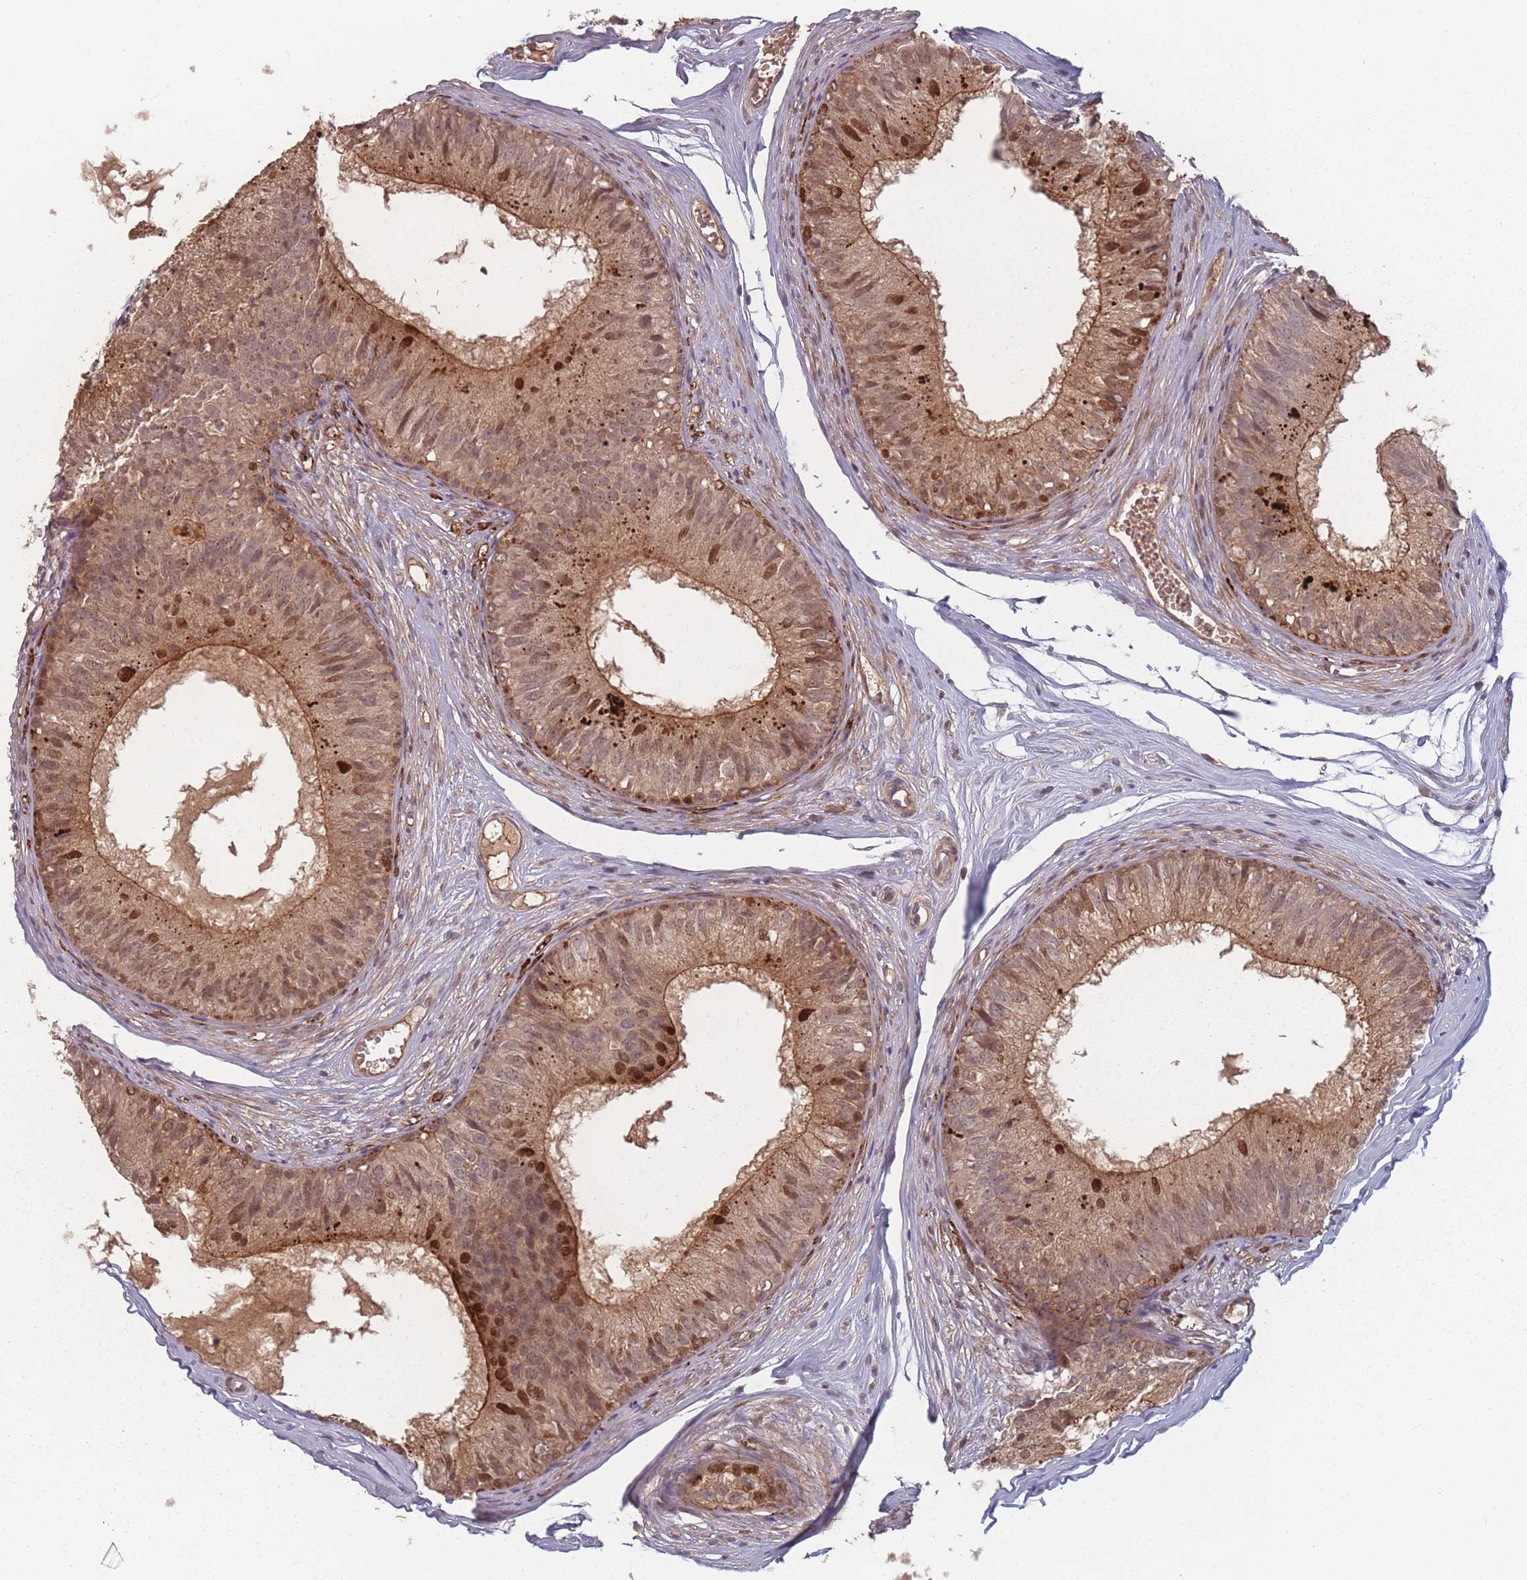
{"staining": {"intensity": "moderate", "quantity": ">75%", "location": "cytoplasmic/membranous,nuclear"}, "tissue": "epididymis", "cell_type": "Glandular cells", "image_type": "normal", "snomed": [{"axis": "morphology", "description": "Normal tissue, NOS"}, {"axis": "morphology", "description": "Seminoma in situ"}, {"axis": "topography", "description": "Testis"}, {"axis": "topography", "description": "Epididymis"}], "caption": "An image of epididymis stained for a protein demonstrates moderate cytoplasmic/membranous,nuclear brown staining in glandular cells. Using DAB (3,3'-diaminobenzidine) (brown) and hematoxylin (blue) stains, captured at high magnification using brightfield microscopy.", "gene": "HAGH", "patient": {"sex": "male", "age": 28}}